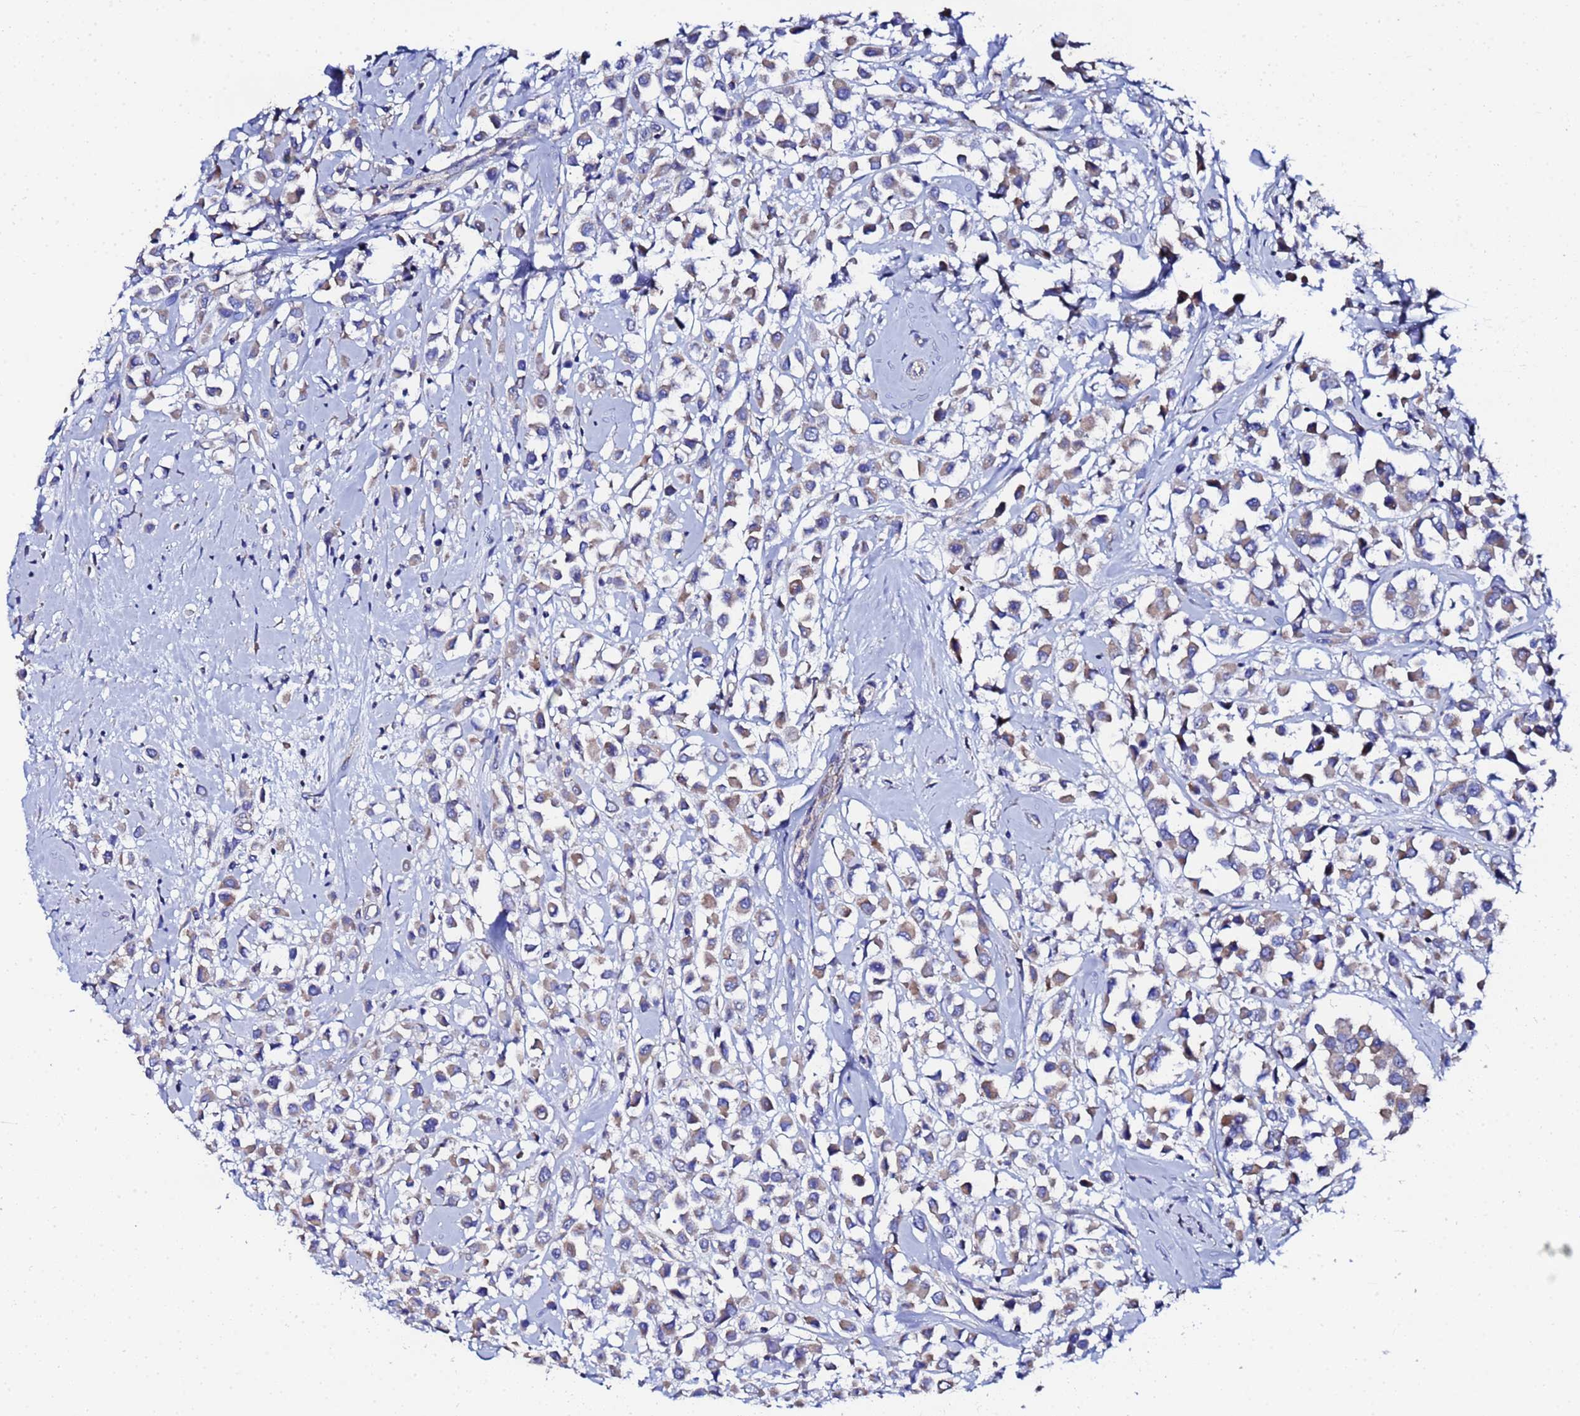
{"staining": {"intensity": "weak", "quantity": "25%-75%", "location": "cytoplasmic/membranous"}, "tissue": "breast cancer", "cell_type": "Tumor cells", "image_type": "cancer", "snomed": [{"axis": "morphology", "description": "Duct carcinoma"}, {"axis": "topography", "description": "Breast"}], "caption": "Immunohistochemistry photomicrograph of neoplastic tissue: human breast infiltrating ductal carcinoma stained using immunohistochemistry (IHC) demonstrates low levels of weak protein expression localized specifically in the cytoplasmic/membranous of tumor cells, appearing as a cytoplasmic/membranous brown color.", "gene": "FAHD2A", "patient": {"sex": "female", "age": 87}}